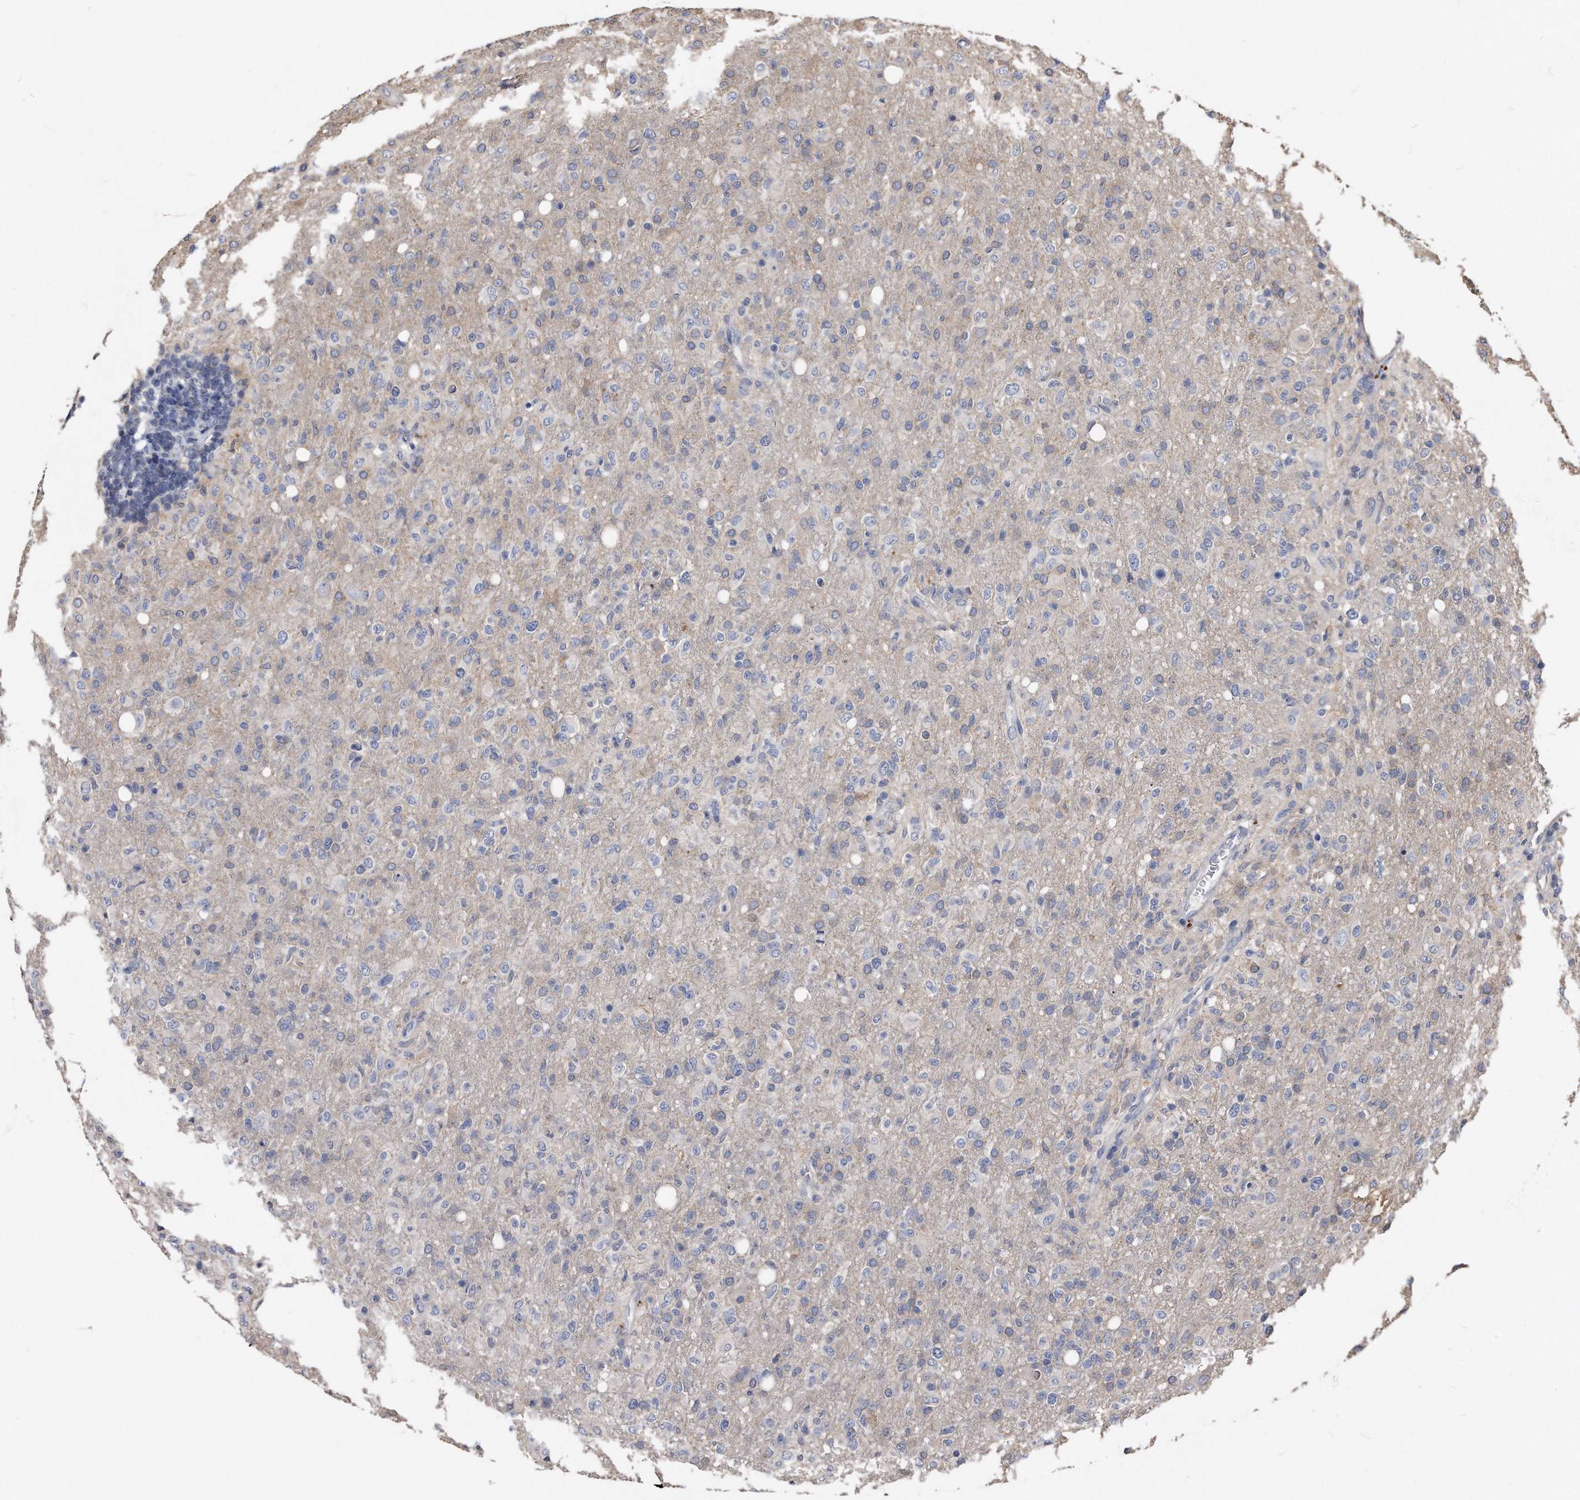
{"staining": {"intensity": "negative", "quantity": "none", "location": "none"}, "tissue": "glioma", "cell_type": "Tumor cells", "image_type": "cancer", "snomed": [{"axis": "morphology", "description": "Glioma, malignant, High grade"}, {"axis": "topography", "description": "Brain"}], "caption": "This is an immunohistochemistry (IHC) micrograph of glioma. There is no staining in tumor cells.", "gene": "IL20RA", "patient": {"sex": "female", "age": 57}}